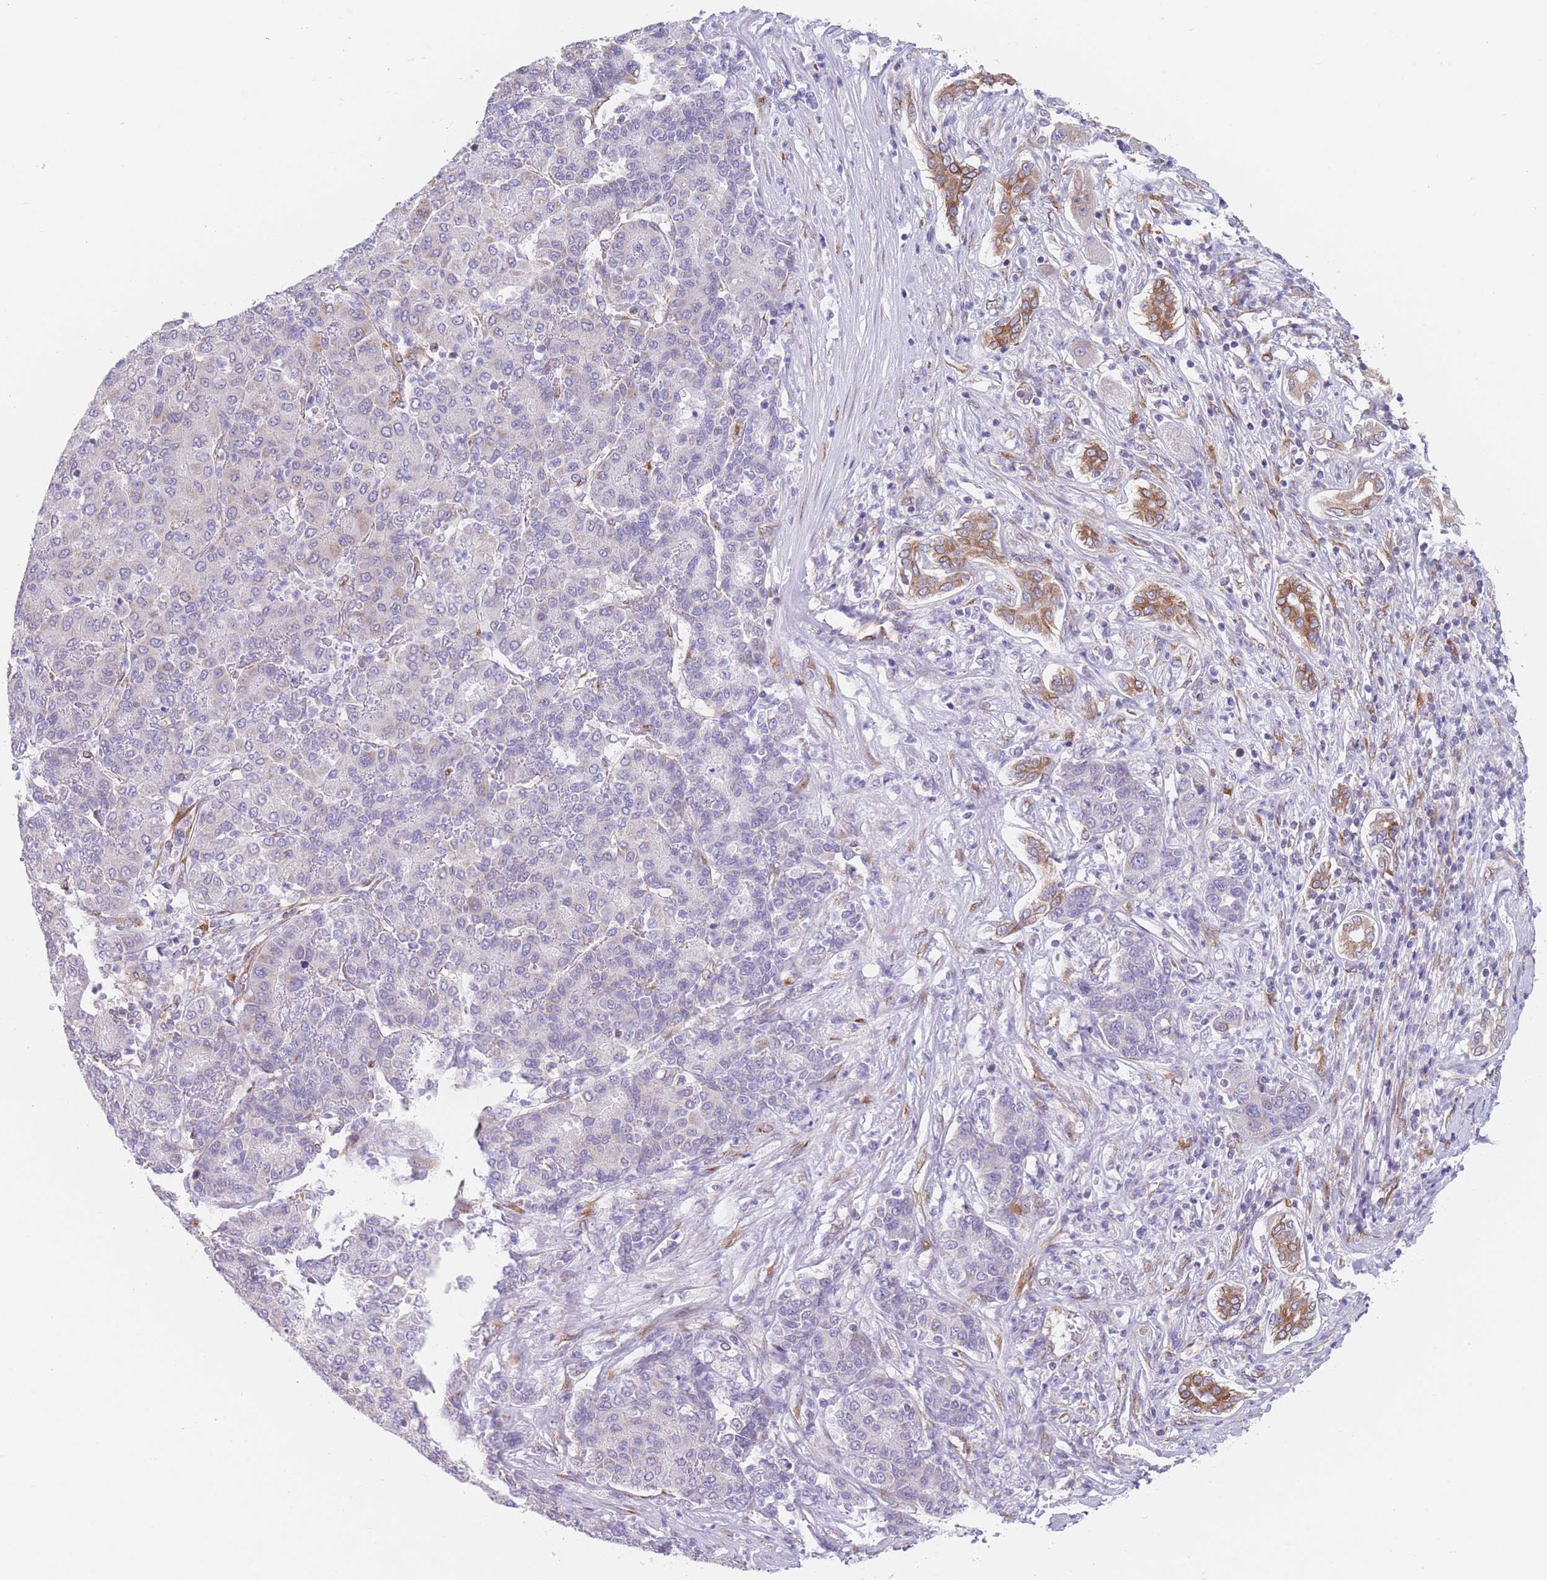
{"staining": {"intensity": "negative", "quantity": "none", "location": "none"}, "tissue": "liver cancer", "cell_type": "Tumor cells", "image_type": "cancer", "snomed": [{"axis": "morphology", "description": "Carcinoma, Hepatocellular, NOS"}, {"axis": "topography", "description": "Liver"}], "caption": "IHC of human liver cancer demonstrates no staining in tumor cells.", "gene": "AK9", "patient": {"sex": "male", "age": 65}}